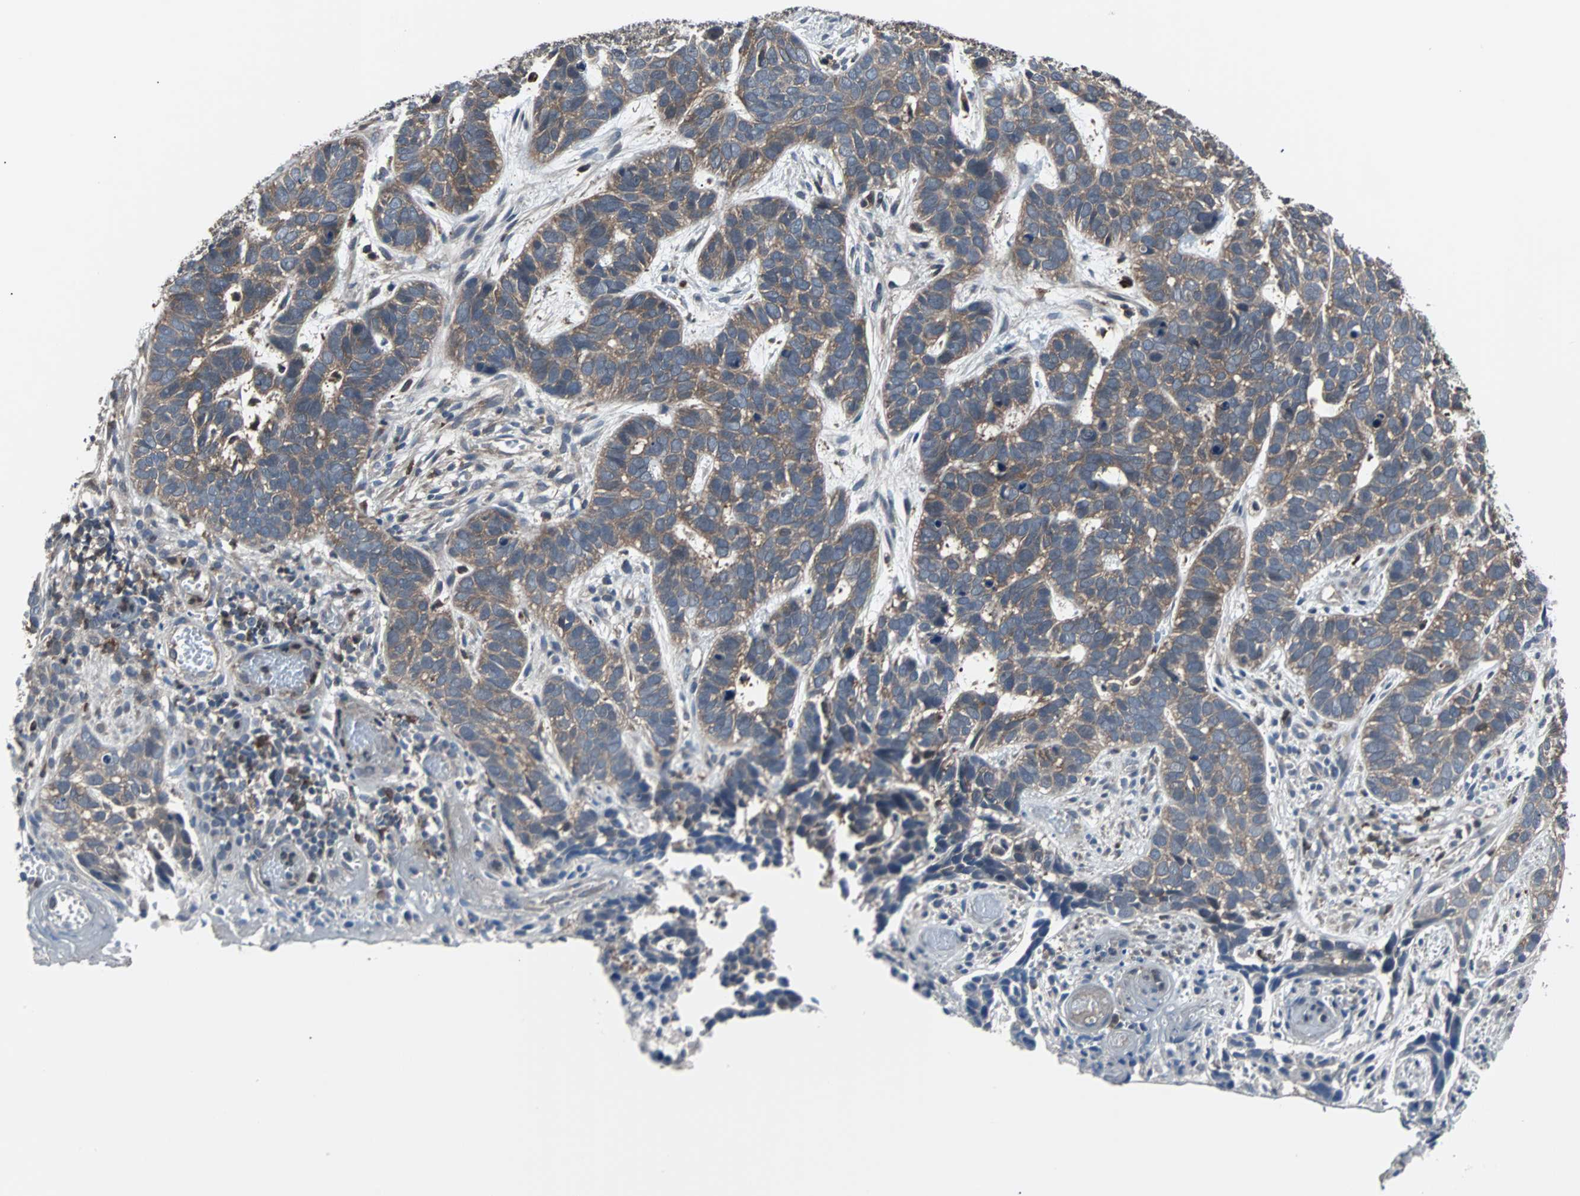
{"staining": {"intensity": "moderate", "quantity": ">75%", "location": "cytoplasmic/membranous"}, "tissue": "skin cancer", "cell_type": "Tumor cells", "image_type": "cancer", "snomed": [{"axis": "morphology", "description": "Basal cell carcinoma"}, {"axis": "topography", "description": "Skin"}], "caption": "Brown immunohistochemical staining in skin basal cell carcinoma displays moderate cytoplasmic/membranous positivity in about >75% of tumor cells.", "gene": "PAK1", "patient": {"sex": "male", "age": 87}}